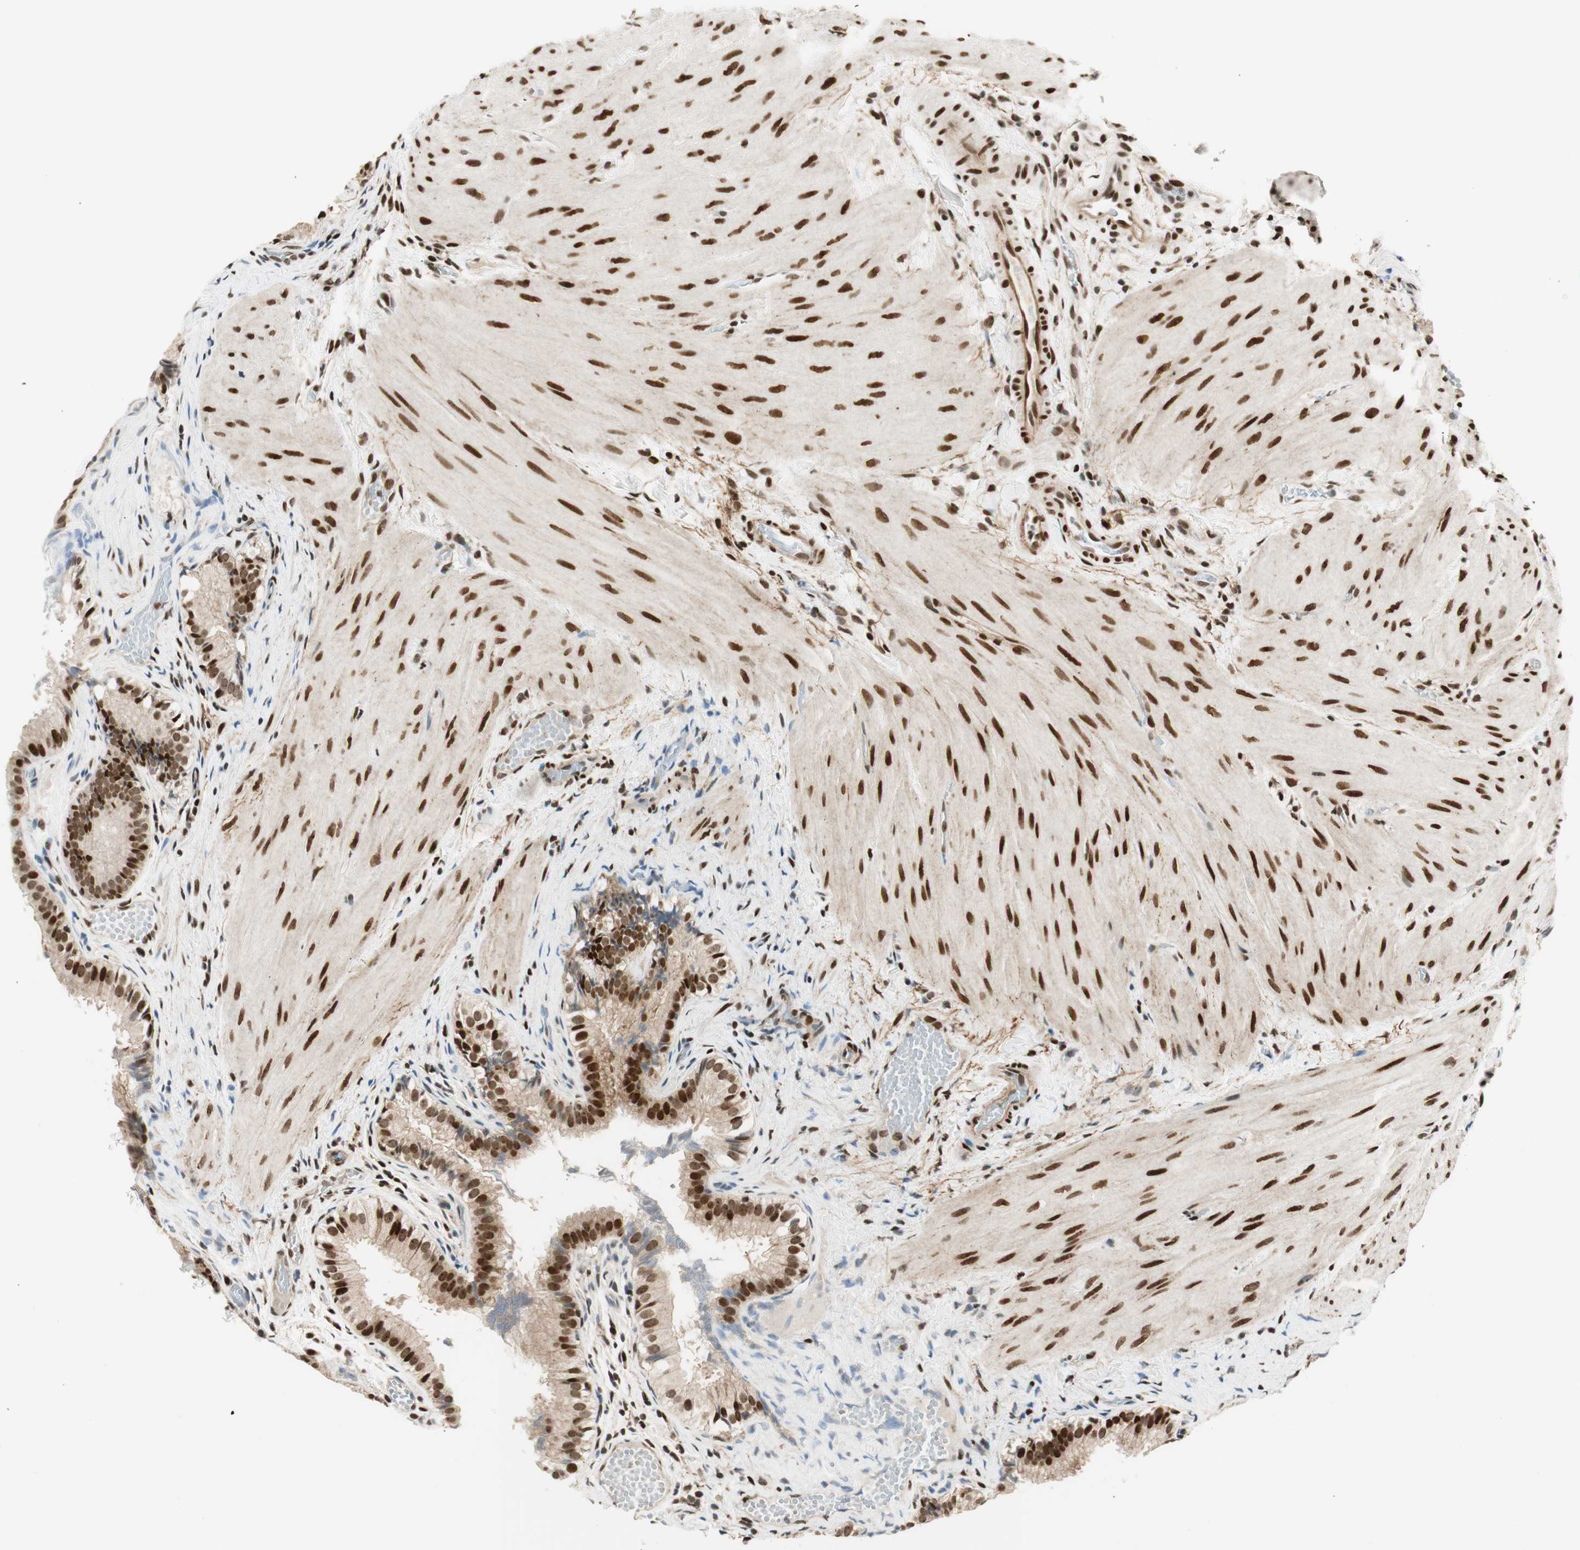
{"staining": {"intensity": "strong", "quantity": ">75%", "location": "cytoplasmic/membranous,nuclear"}, "tissue": "gallbladder", "cell_type": "Glandular cells", "image_type": "normal", "snomed": [{"axis": "morphology", "description": "Normal tissue, NOS"}, {"axis": "topography", "description": "Gallbladder"}], "caption": "Immunohistochemistry (DAB) staining of normal human gallbladder shows strong cytoplasmic/membranous,nuclear protein expression in approximately >75% of glandular cells. The staining was performed using DAB, with brown indicating positive protein expression. Nuclei are stained blue with hematoxylin.", "gene": "RING1", "patient": {"sex": "female", "age": 26}}